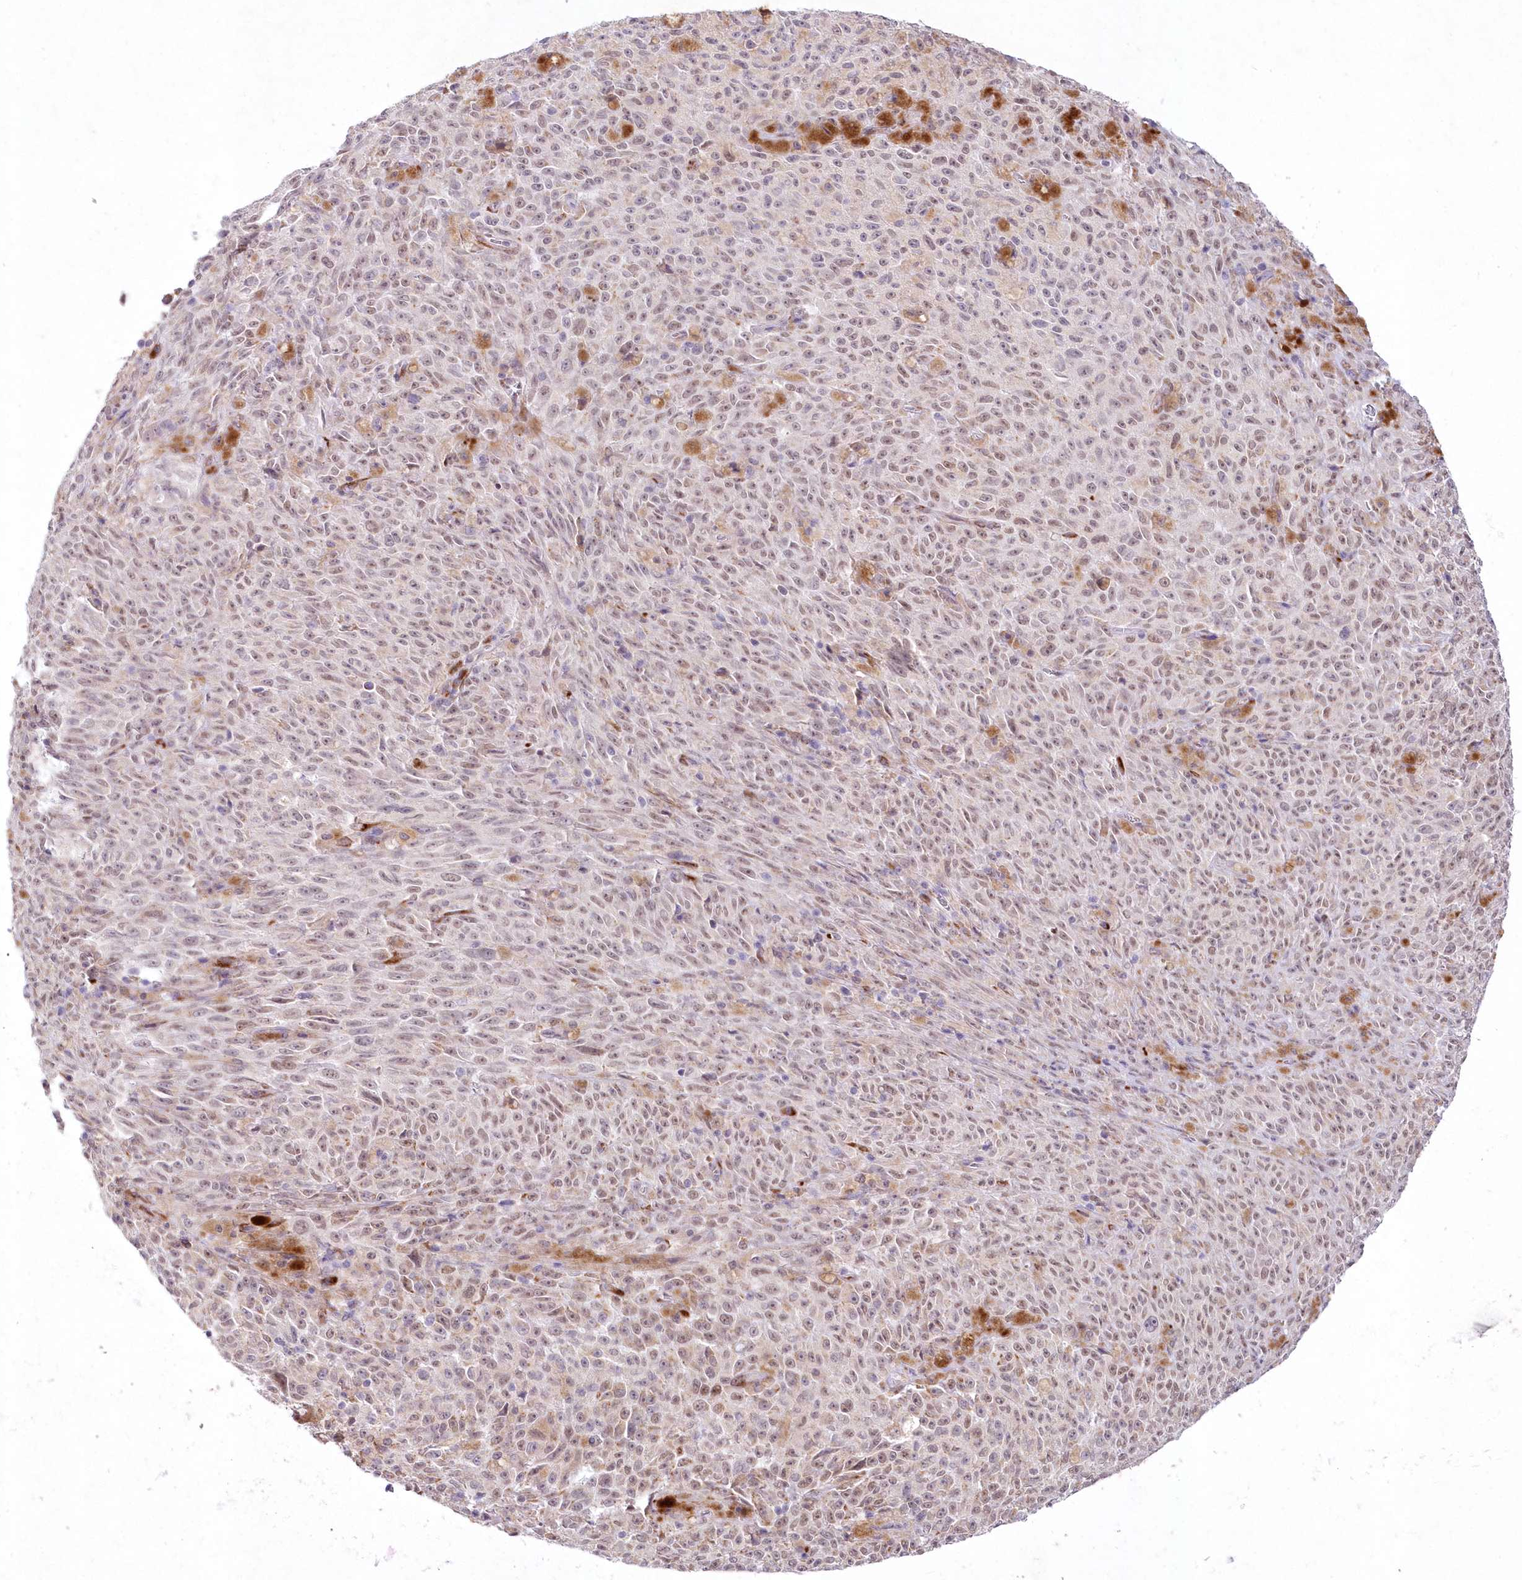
{"staining": {"intensity": "negative", "quantity": "none", "location": "none"}, "tissue": "melanoma", "cell_type": "Tumor cells", "image_type": "cancer", "snomed": [{"axis": "morphology", "description": "Malignant melanoma, NOS"}, {"axis": "topography", "description": "Skin"}], "caption": "Image shows no protein expression in tumor cells of malignant melanoma tissue.", "gene": "LDB1", "patient": {"sex": "female", "age": 82}}